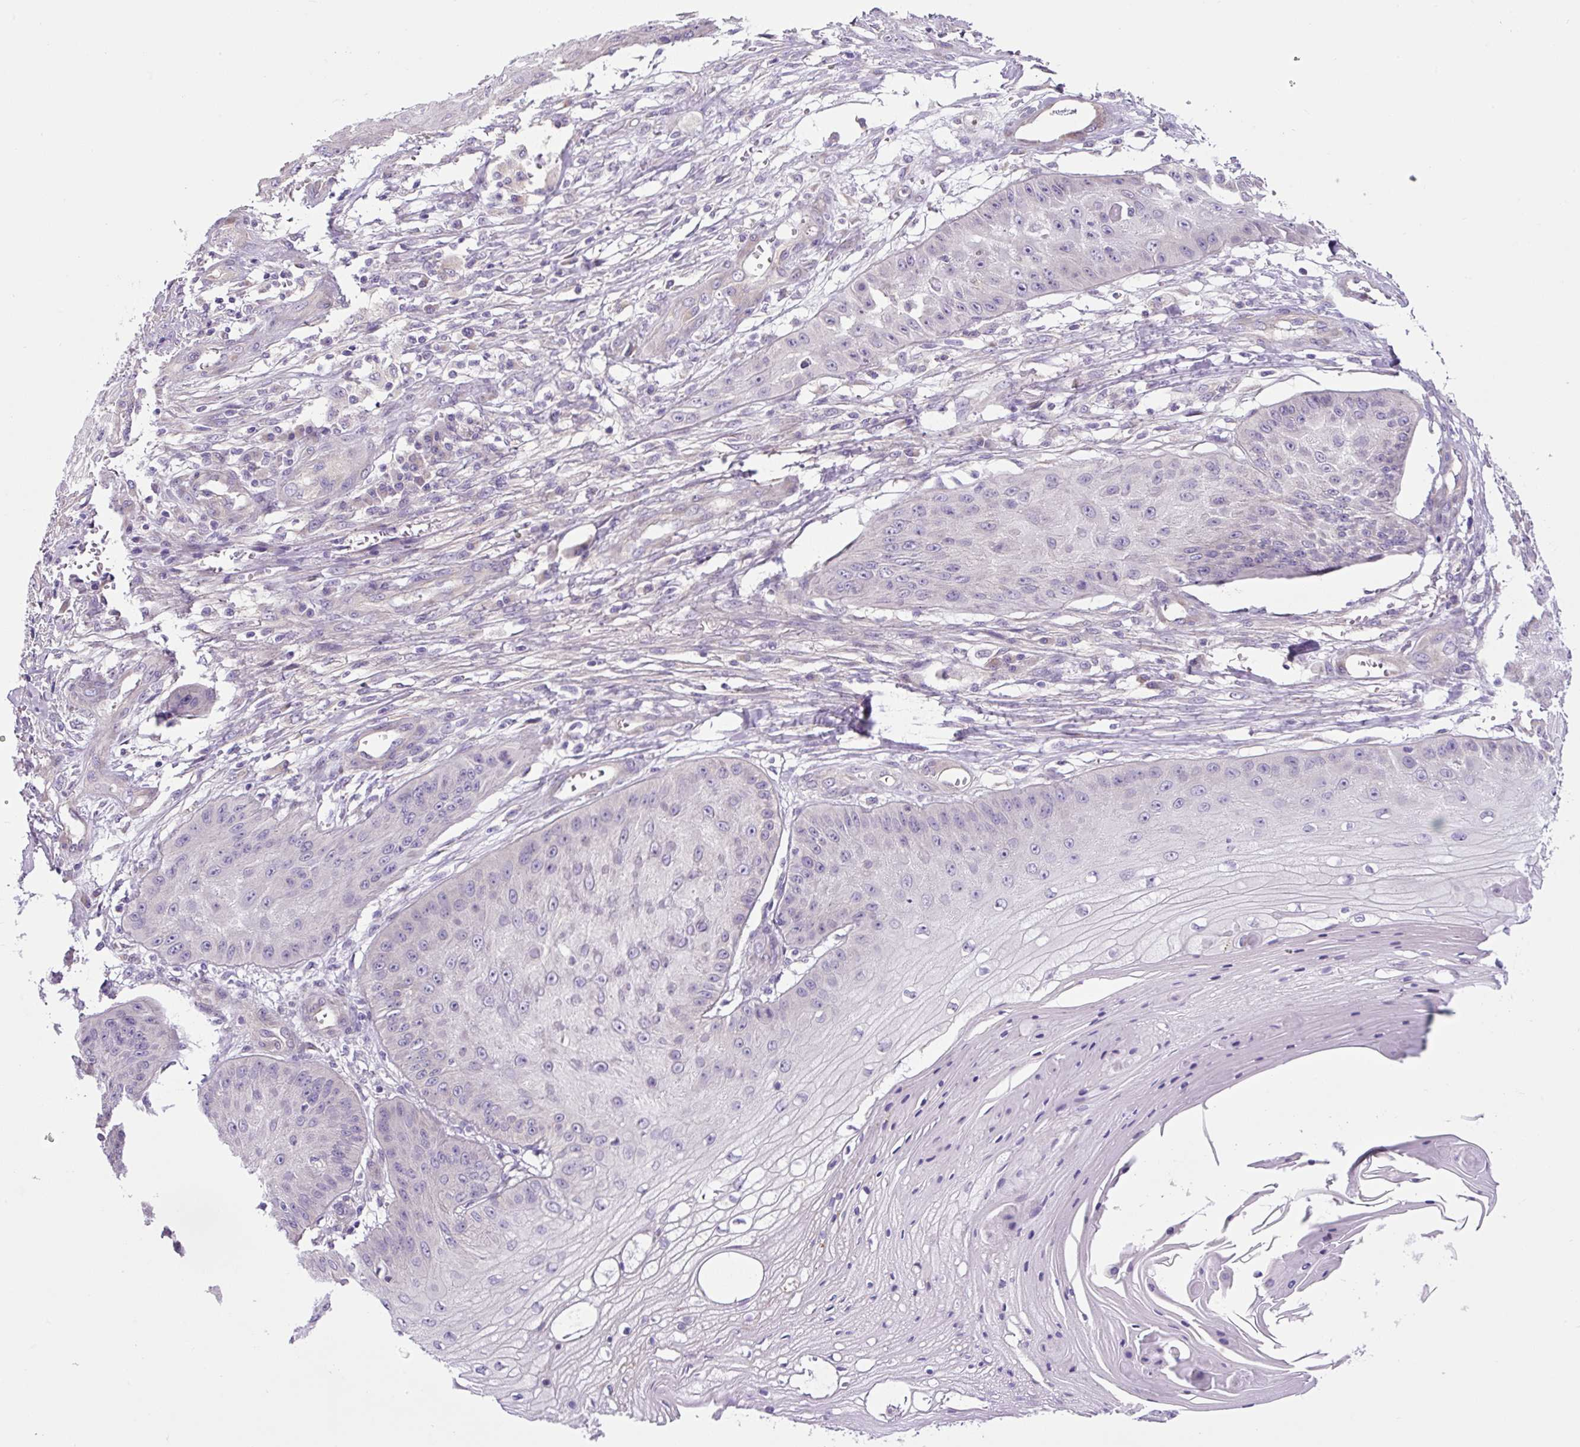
{"staining": {"intensity": "negative", "quantity": "none", "location": "none"}, "tissue": "skin cancer", "cell_type": "Tumor cells", "image_type": "cancer", "snomed": [{"axis": "morphology", "description": "Squamous cell carcinoma, NOS"}, {"axis": "topography", "description": "Skin"}], "caption": "DAB immunohistochemical staining of squamous cell carcinoma (skin) reveals no significant staining in tumor cells.", "gene": "GORASP1", "patient": {"sex": "male", "age": 70}}